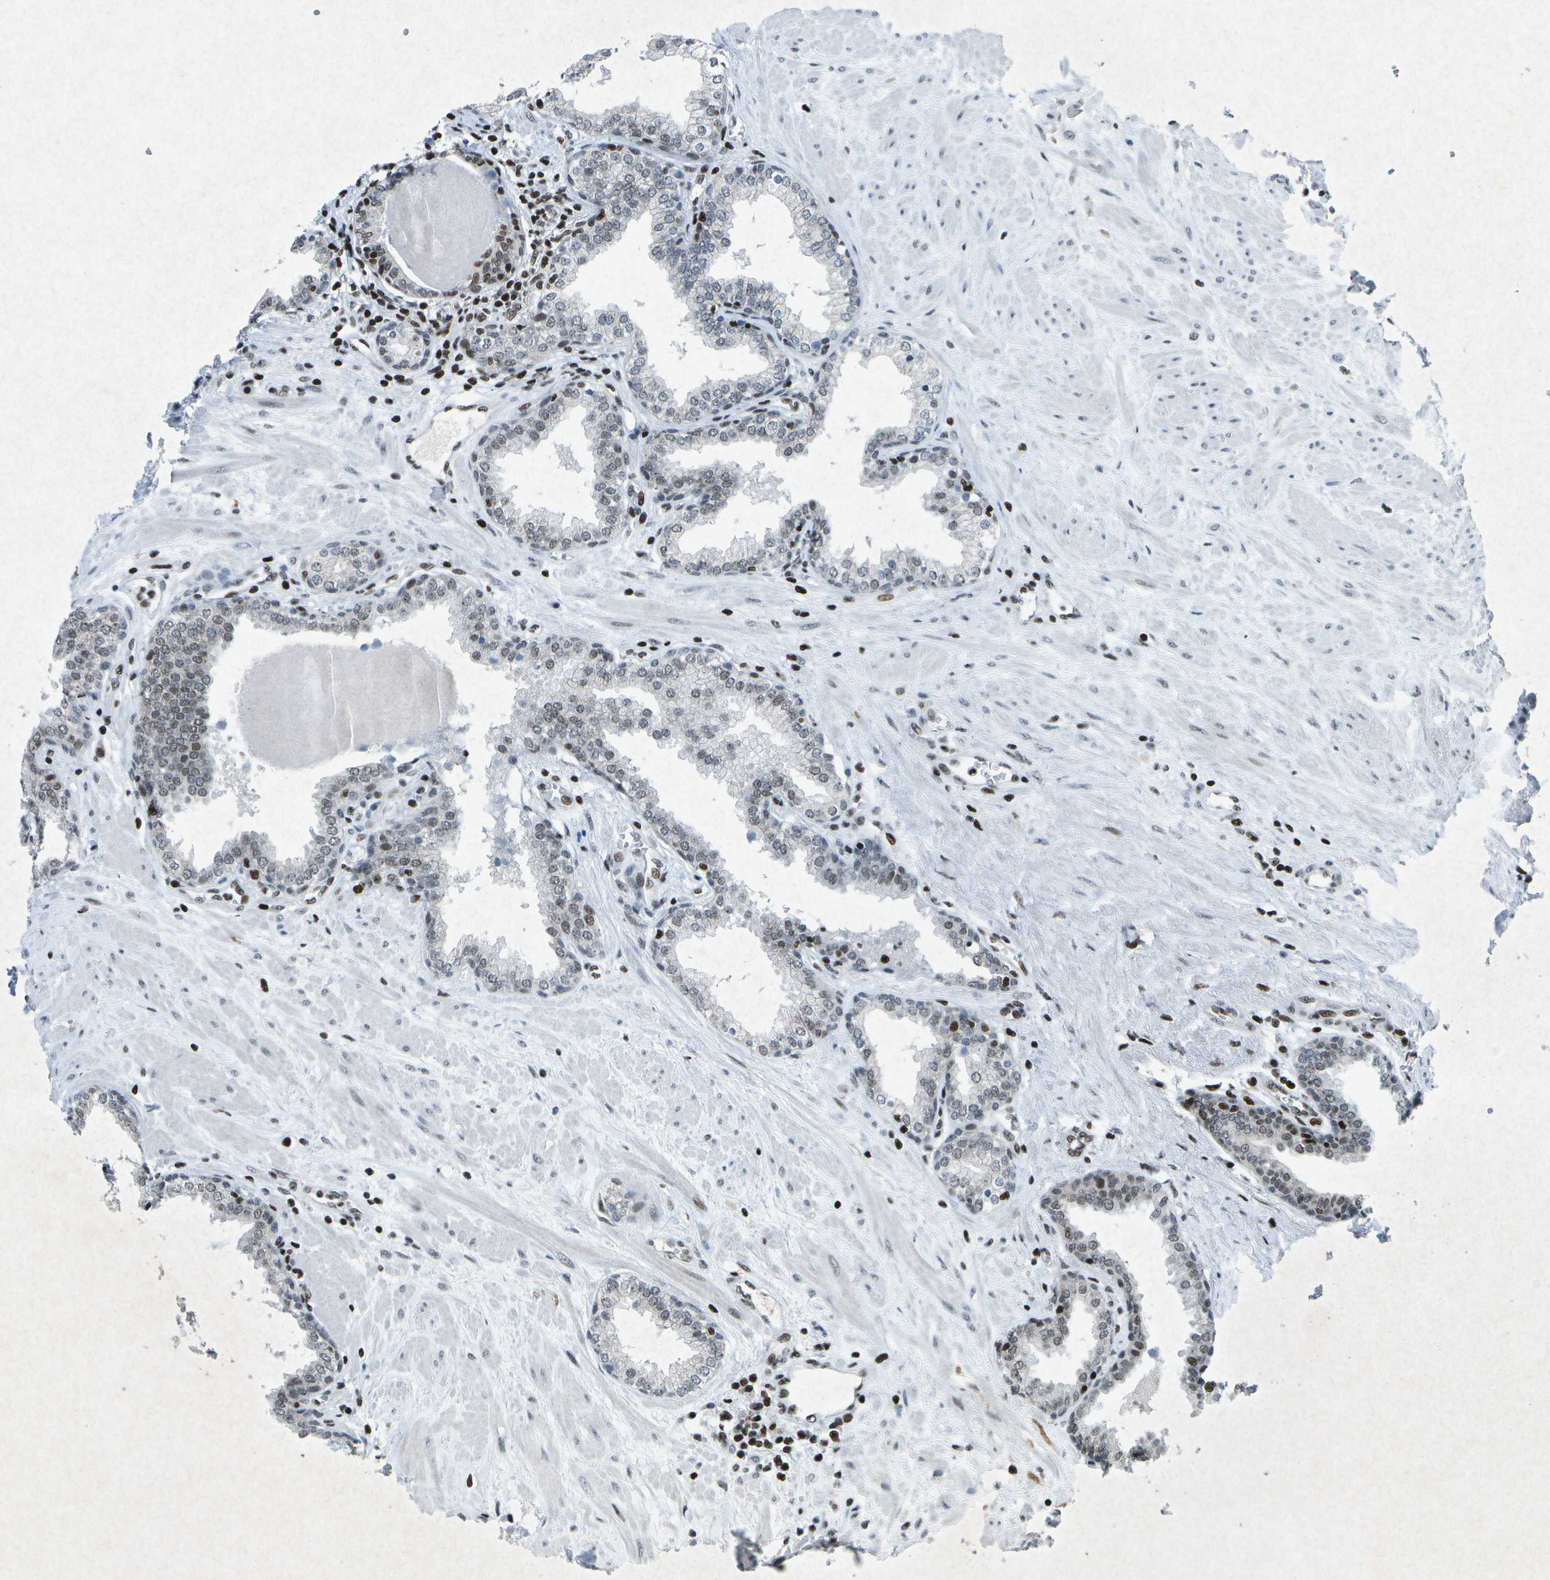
{"staining": {"intensity": "moderate", "quantity": "<25%", "location": "nuclear"}, "tissue": "prostate", "cell_type": "Glandular cells", "image_type": "normal", "snomed": [{"axis": "morphology", "description": "Normal tissue, NOS"}, {"axis": "topography", "description": "Prostate"}], "caption": "The immunohistochemical stain labels moderate nuclear staining in glandular cells of normal prostate.", "gene": "MTA2", "patient": {"sex": "male", "age": 51}}